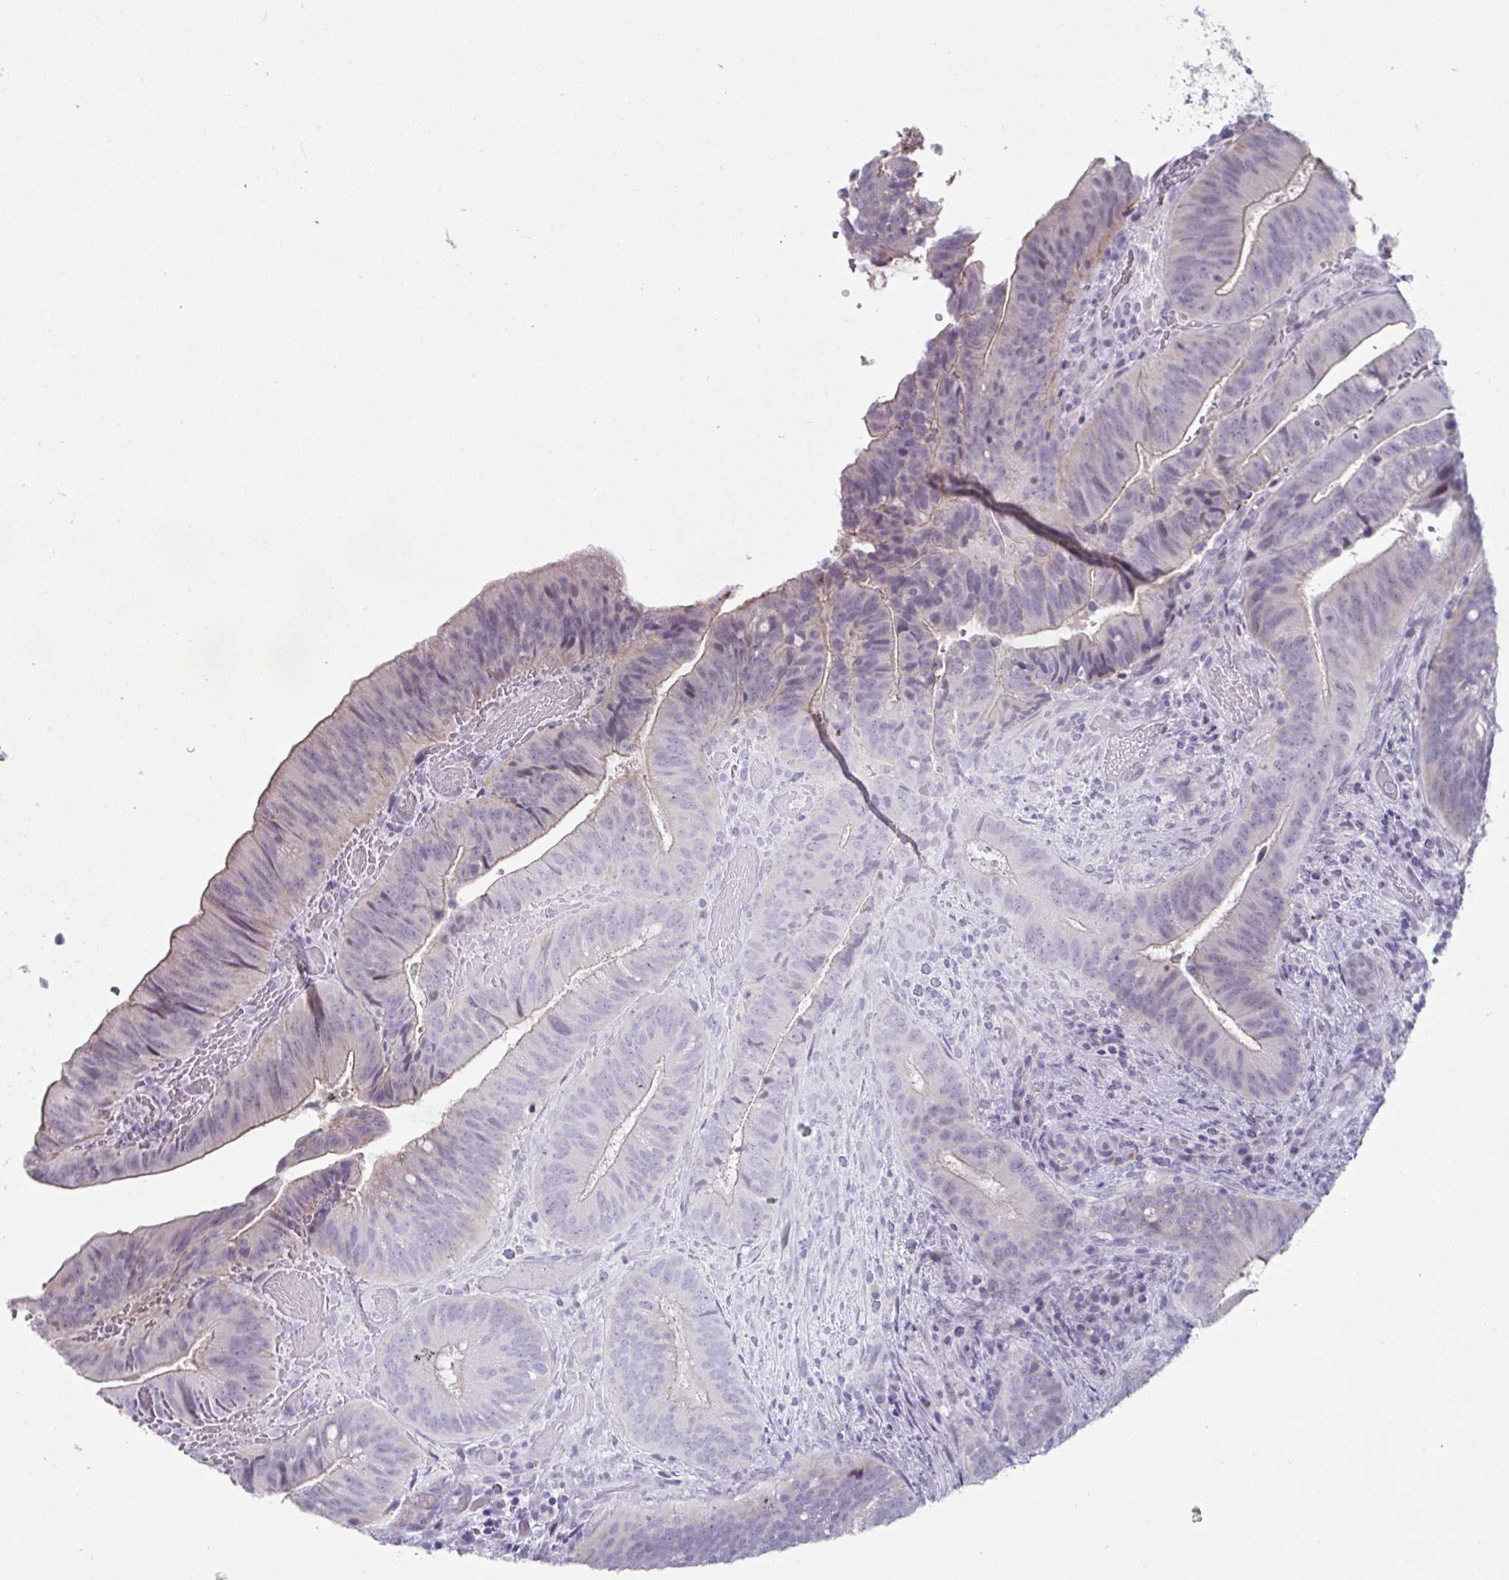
{"staining": {"intensity": "weak", "quantity": "<25%", "location": "cytoplasmic/membranous"}, "tissue": "colorectal cancer", "cell_type": "Tumor cells", "image_type": "cancer", "snomed": [{"axis": "morphology", "description": "Adenocarcinoma, NOS"}, {"axis": "topography", "description": "Colon"}], "caption": "Immunohistochemistry (IHC) of adenocarcinoma (colorectal) exhibits no positivity in tumor cells. (DAB (3,3'-diaminobenzidine) immunohistochemistry visualized using brightfield microscopy, high magnification).", "gene": "VSIG10L", "patient": {"sex": "female", "age": 43}}